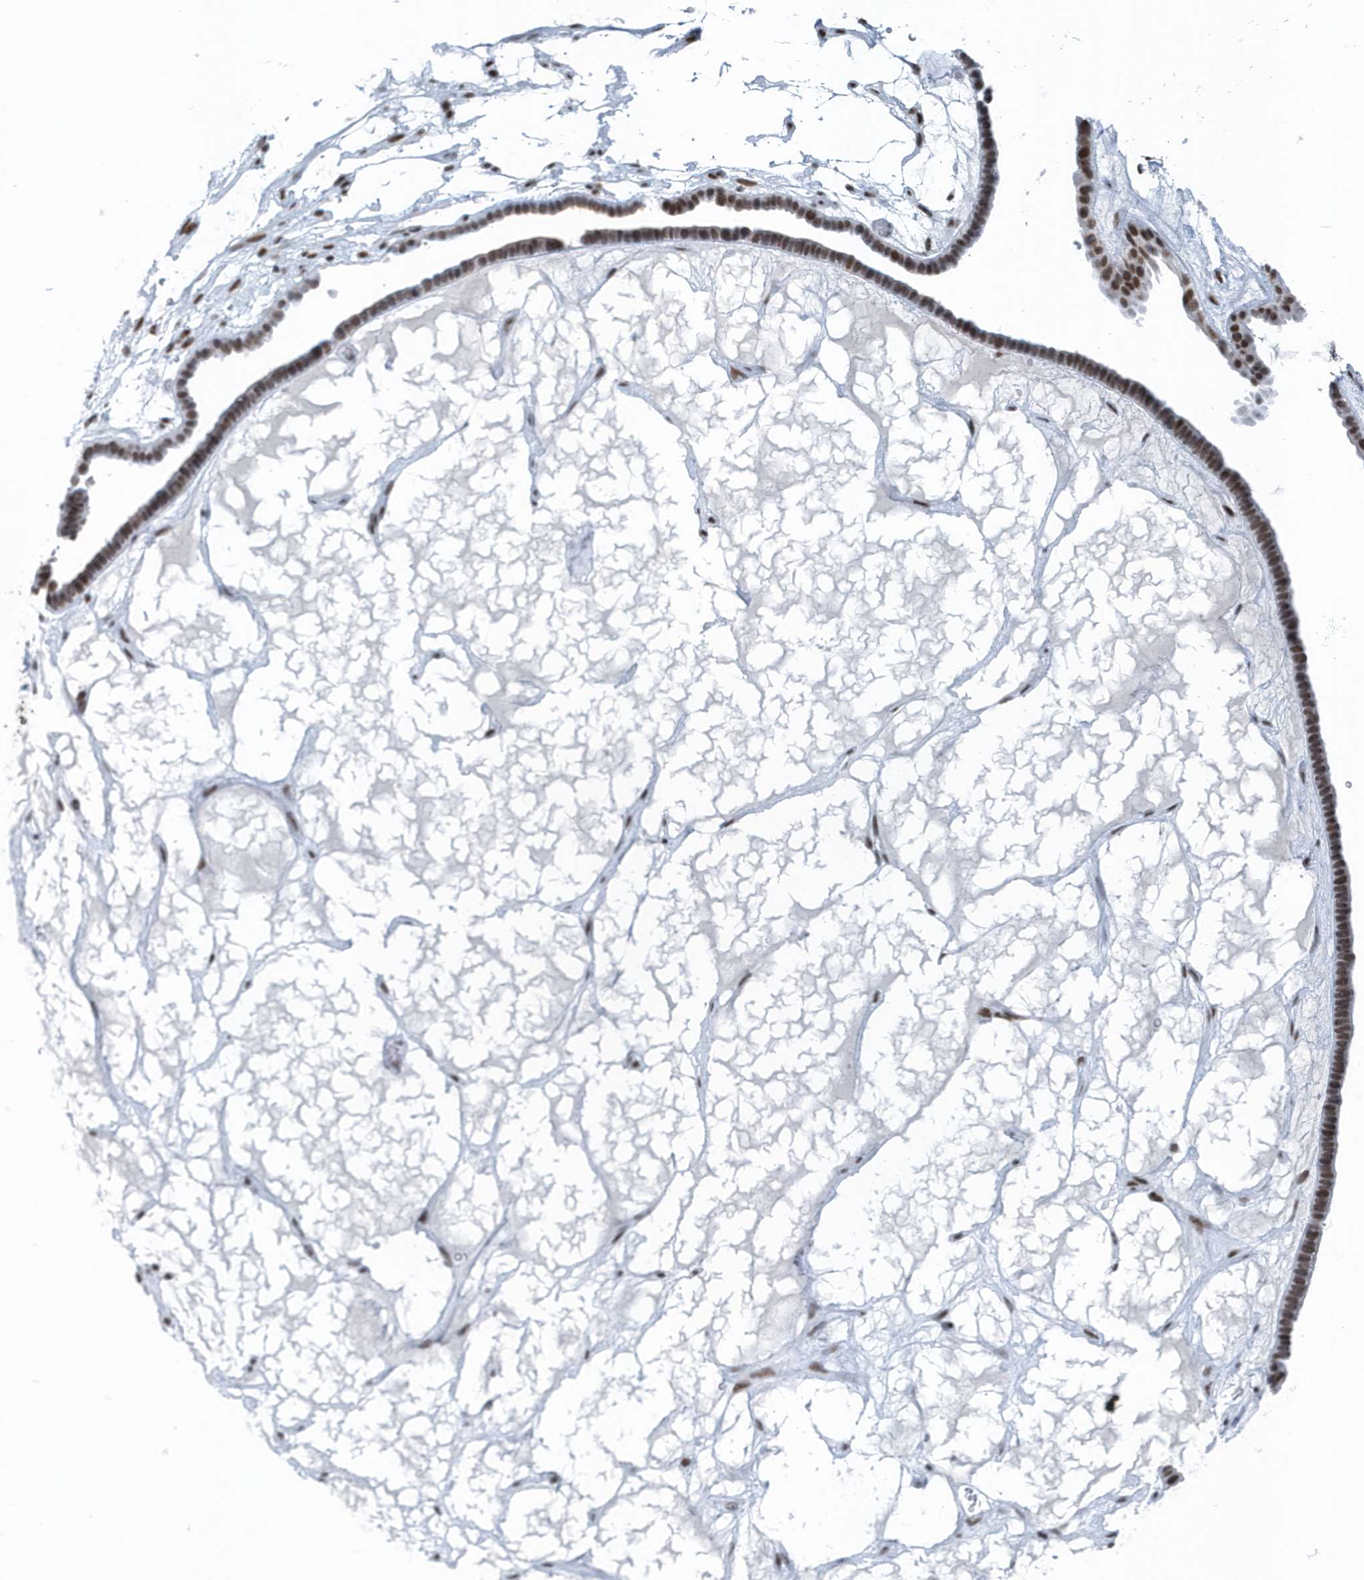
{"staining": {"intensity": "moderate", "quantity": ">75%", "location": "nuclear"}, "tissue": "ovarian cancer", "cell_type": "Tumor cells", "image_type": "cancer", "snomed": [{"axis": "morphology", "description": "Cystadenocarcinoma, serous, NOS"}, {"axis": "topography", "description": "Ovary"}], "caption": "An immunohistochemistry (IHC) micrograph of neoplastic tissue is shown. Protein staining in brown highlights moderate nuclear positivity in ovarian serous cystadenocarcinoma within tumor cells. Using DAB (brown) and hematoxylin (blue) stains, captured at high magnification using brightfield microscopy.", "gene": "FIP1L1", "patient": {"sex": "female", "age": 56}}